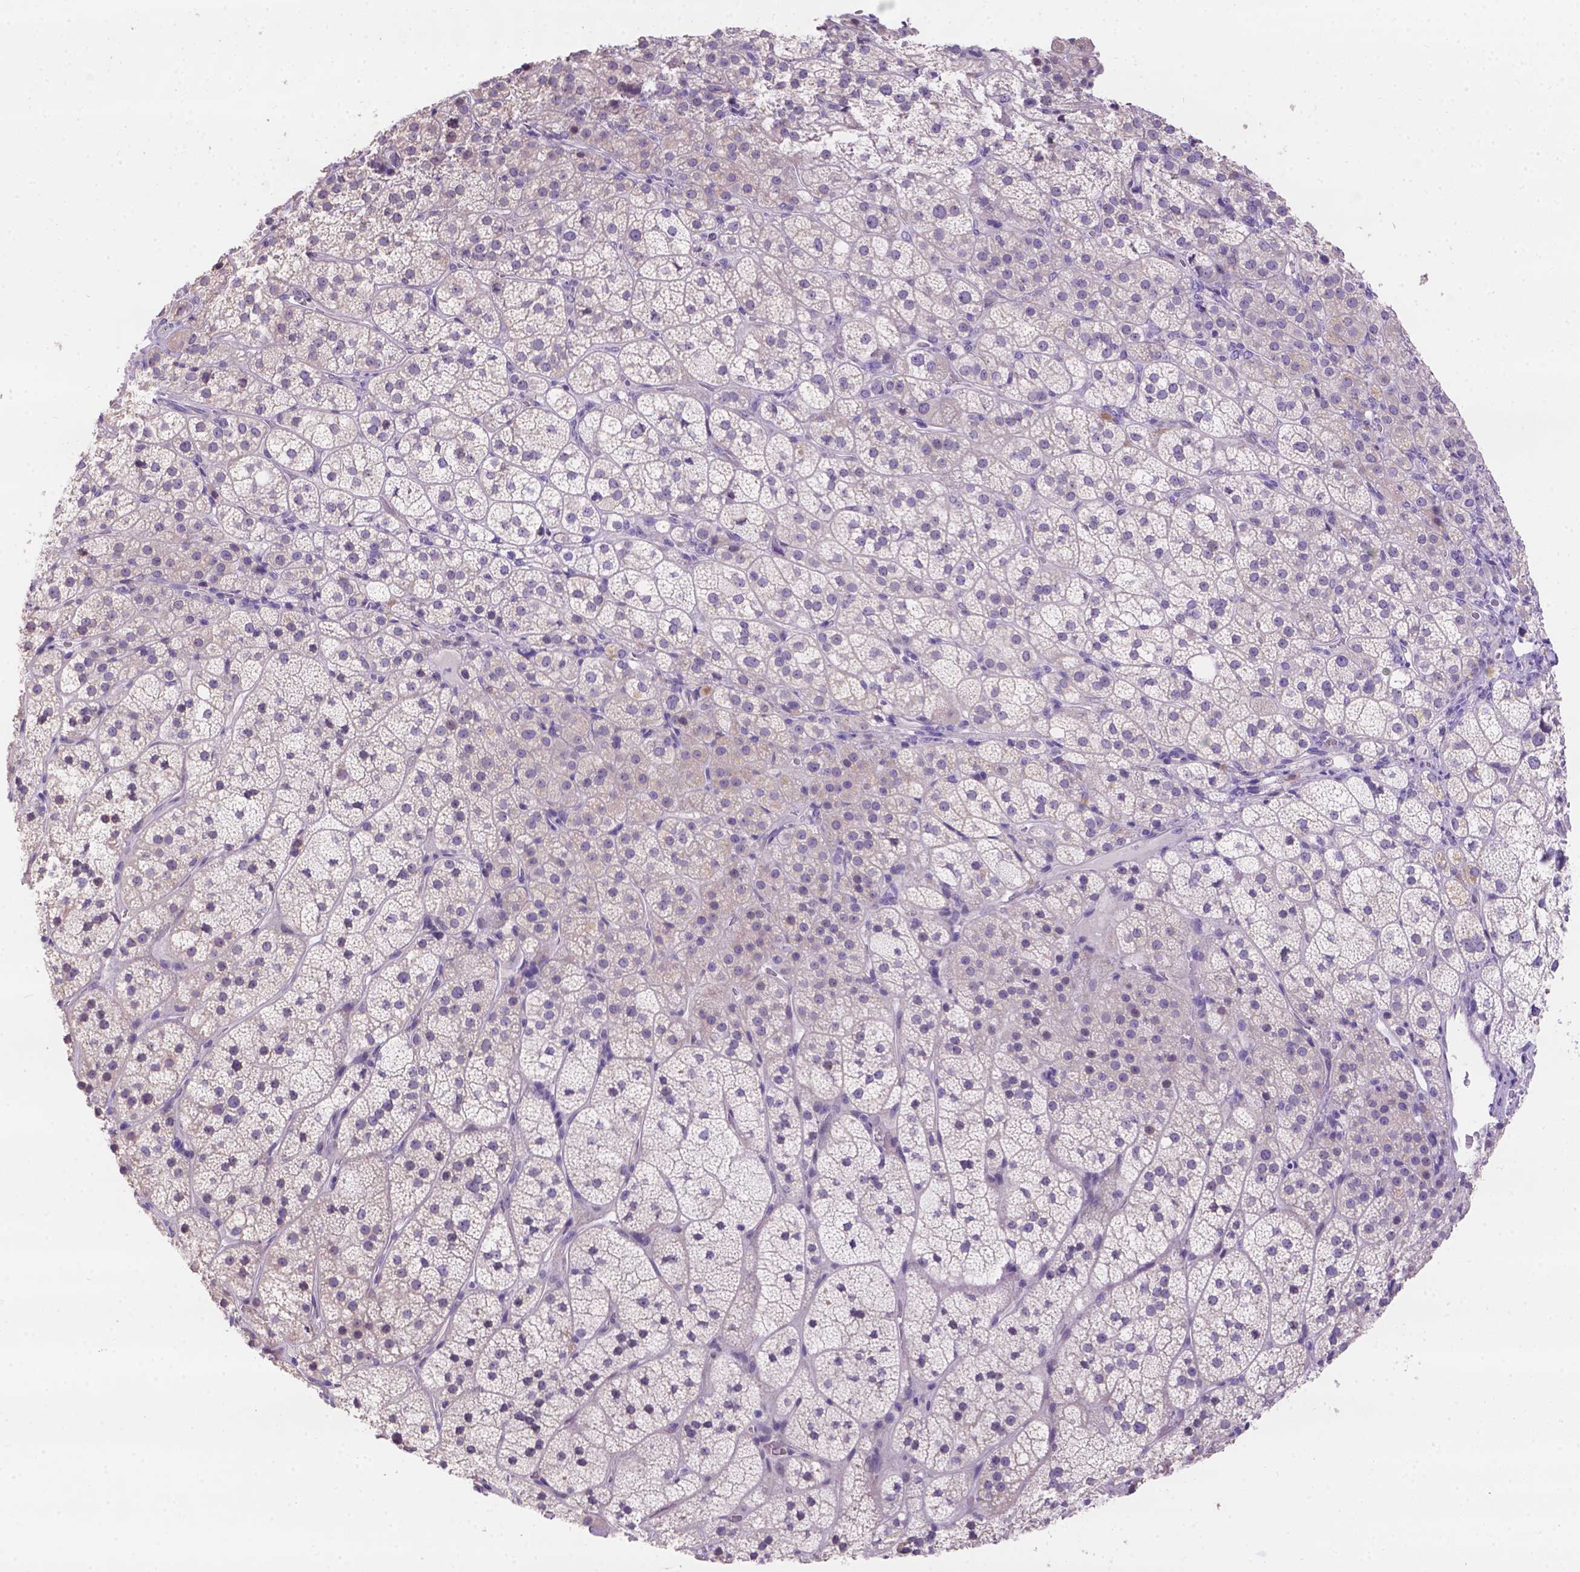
{"staining": {"intensity": "weak", "quantity": "<25%", "location": "cytoplasmic/membranous"}, "tissue": "adrenal gland", "cell_type": "Glandular cells", "image_type": "normal", "snomed": [{"axis": "morphology", "description": "Normal tissue, NOS"}, {"axis": "topography", "description": "Adrenal gland"}], "caption": "Glandular cells show no significant protein positivity in benign adrenal gland. Nuclei are stained in blue.", "gene": "CD96", "patient": {"sex": "female", "age": 60}}